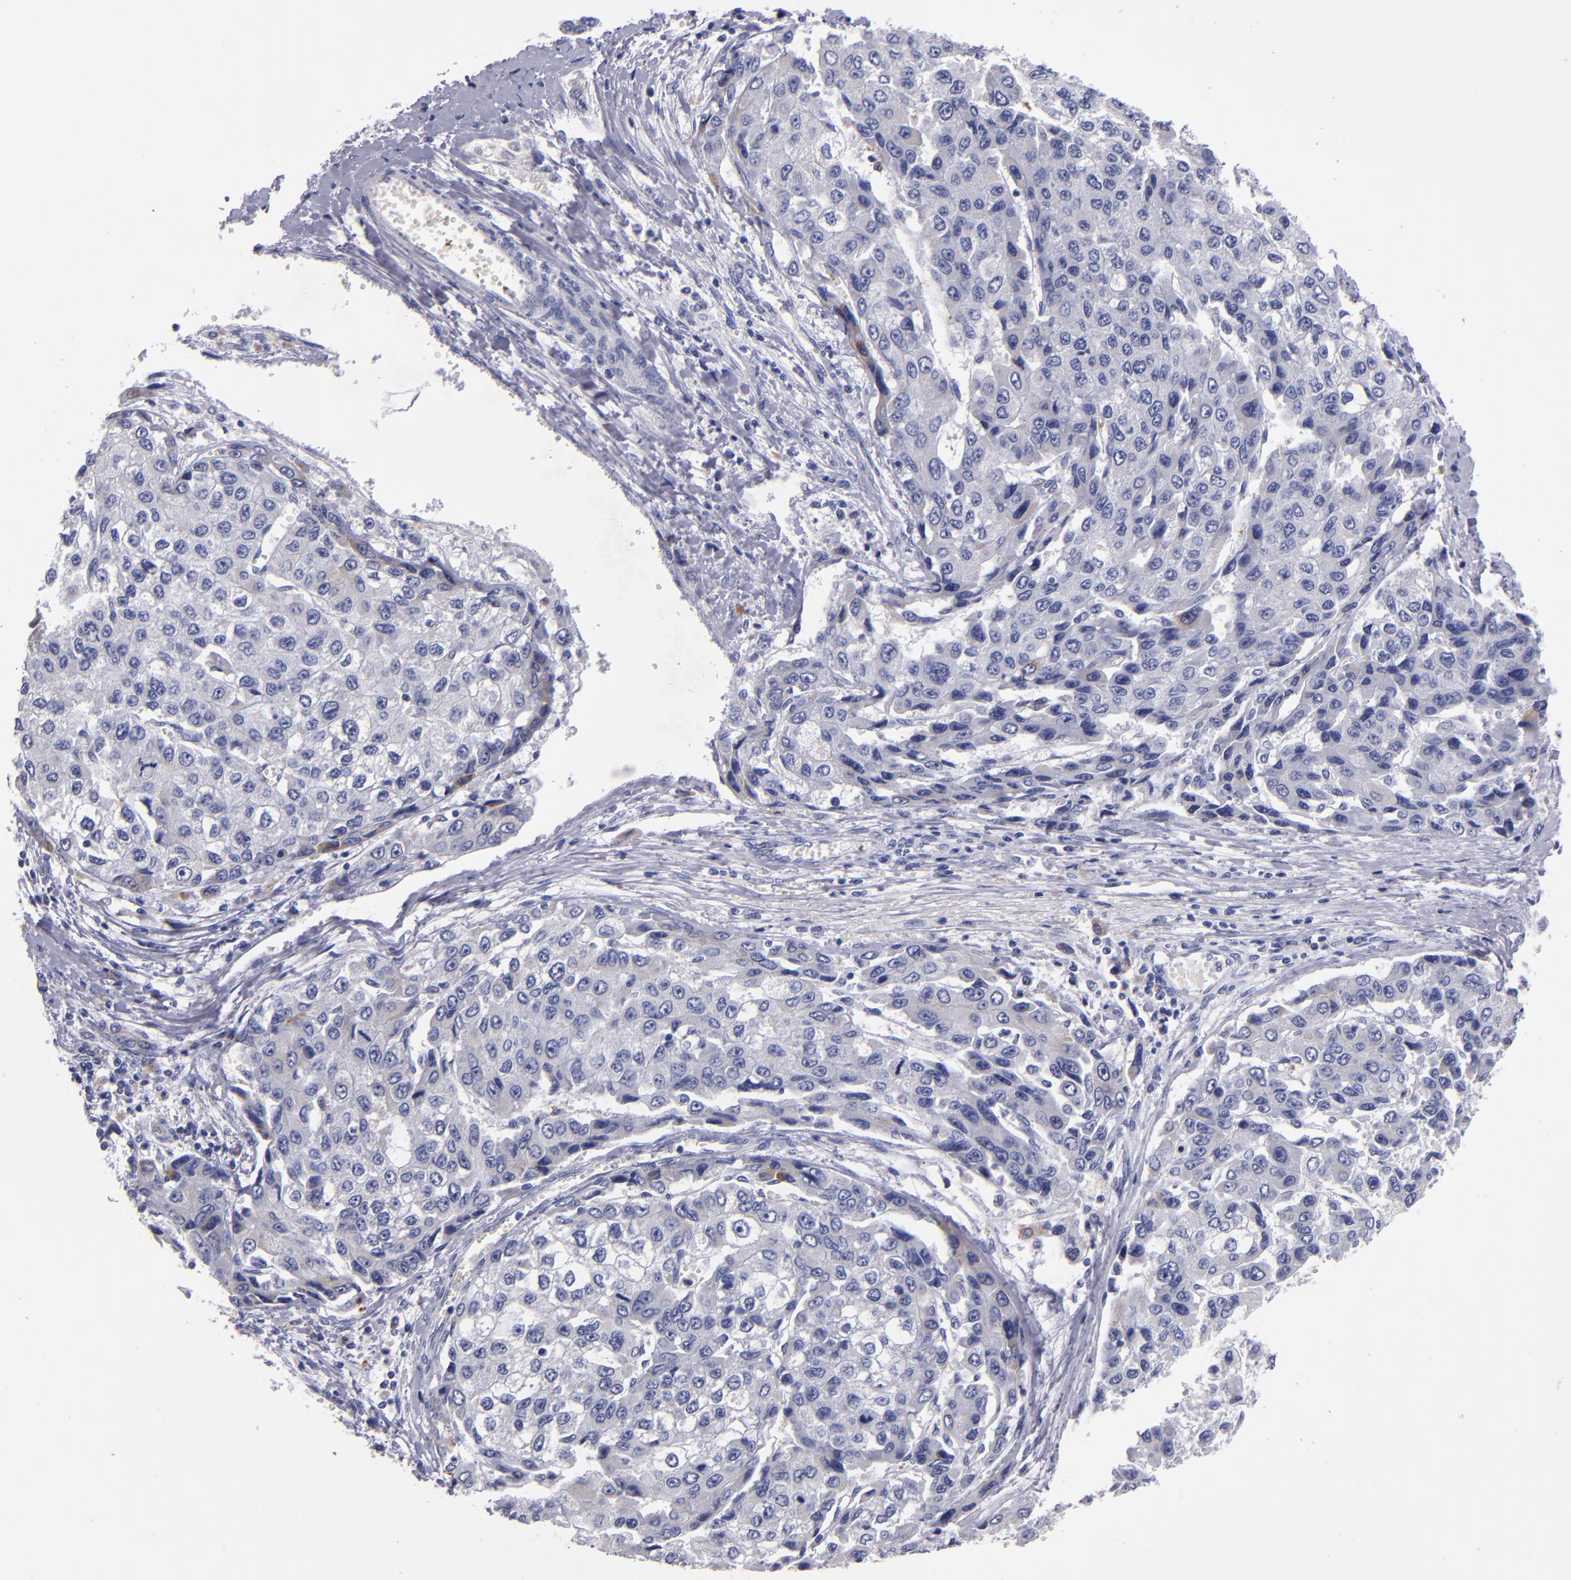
{"staining": {"intensity": "negative", "quantity": "none", "location": "none"}, "tissue": "liver cancer", "cell_type": "Tumor cells", "image_type": "cancer", "snomed": [{"axis": "morphology", "description": "Carcinoma, Hepatocellular, NOS"}, {"axis": "topography", "description": "Liver"}], "caption": "A micrograph of hepatocellular carcinoma (liver) stained for a protein demonstrates no brown staining in tumor cells. Nuclei are stained in blue.", "gene": "RAB41", "patient": {"sex": "female", "age": 66}}